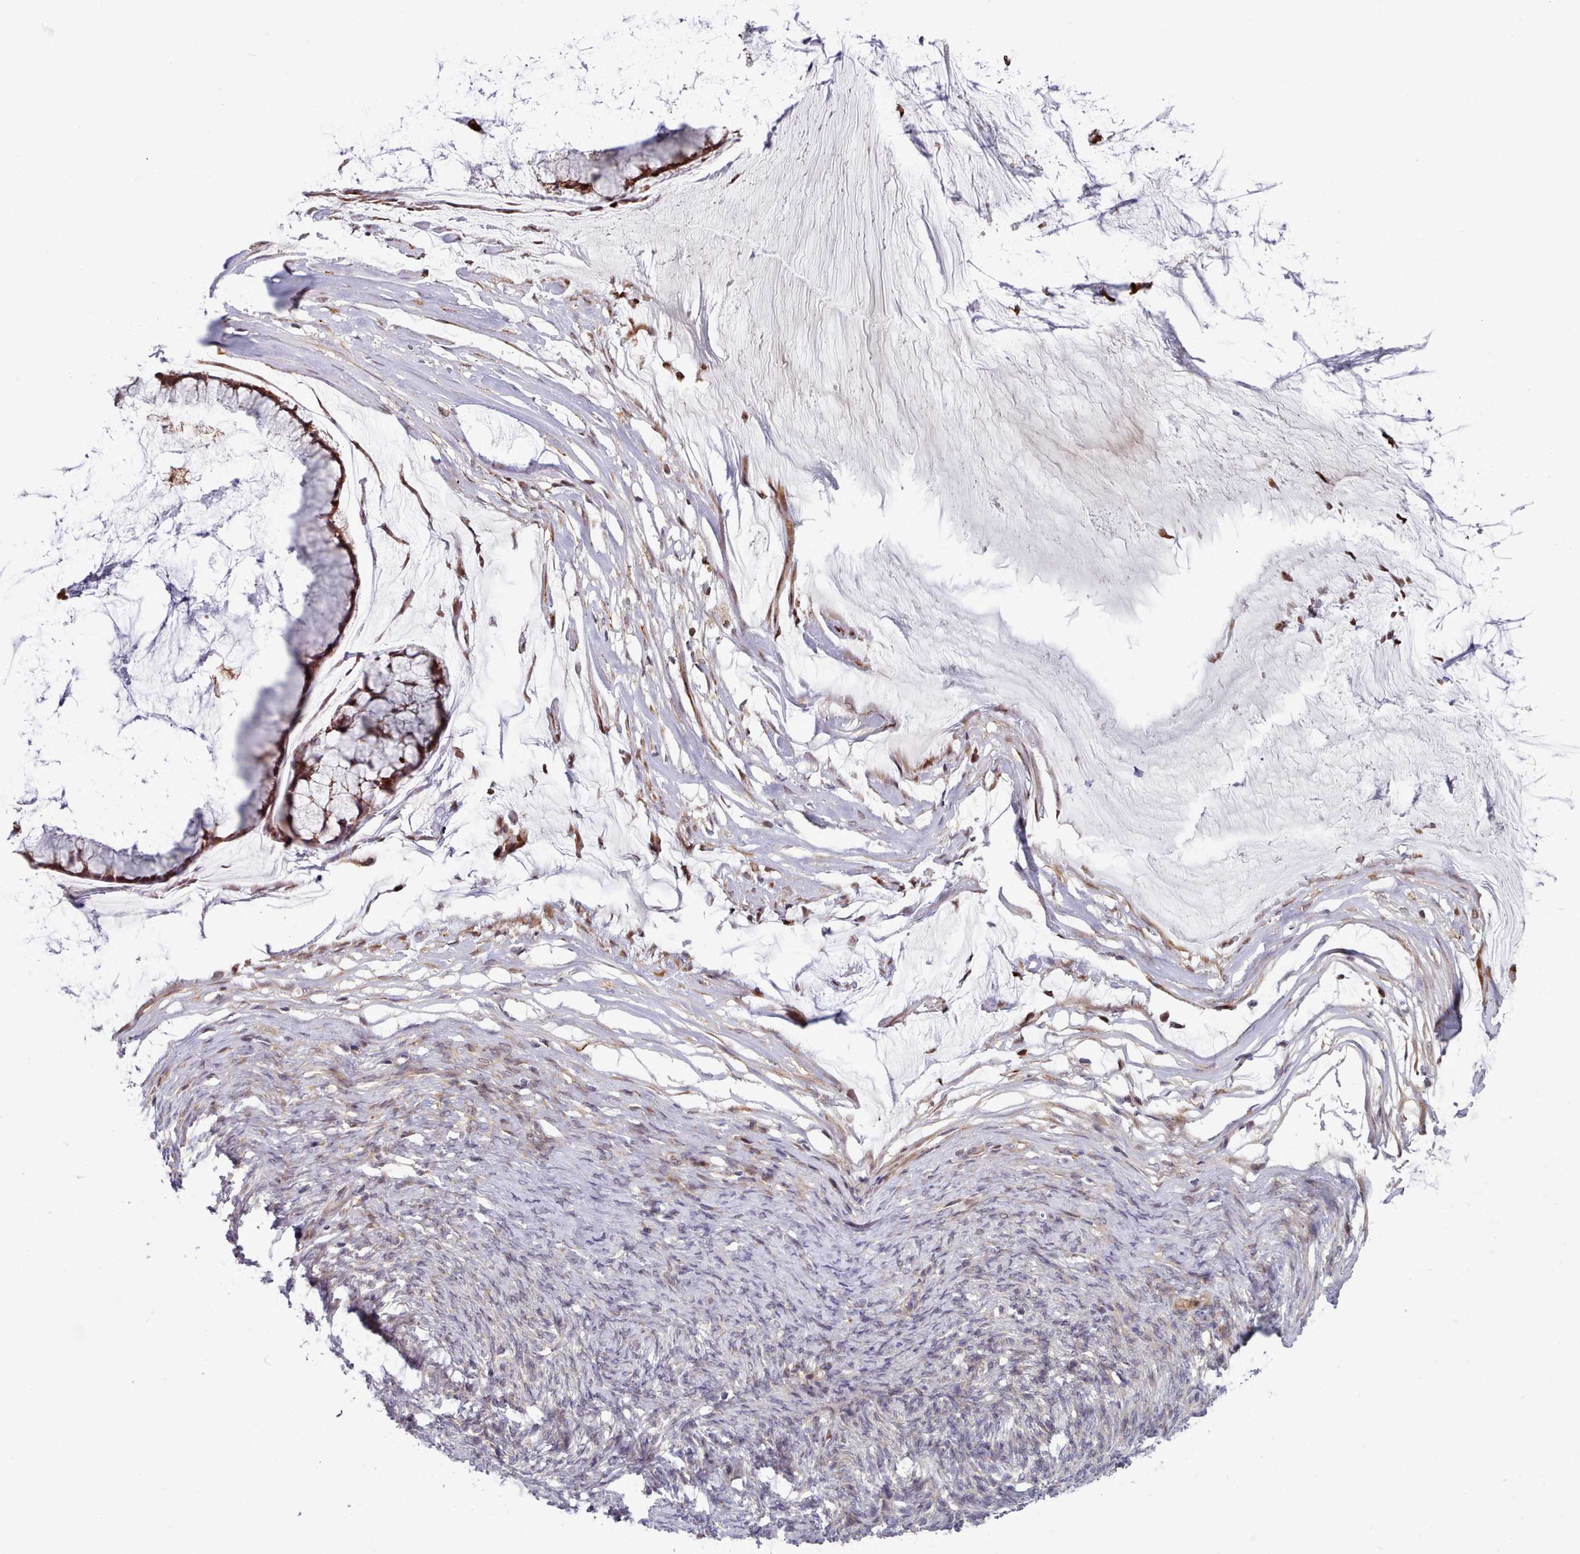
{"staining": {"intensity": "moderate", "quantity": ">75%", "location": "cytoplasmic/membranous"}, "tissue": "ovarian cancer", "cell_type": "Tumor cells", "image_type": "cancer", "snomed": [{"axis": "morphology", "description": "Cystadenocarcinoma, mucinous, NOS"}, {"axis": "topography", "description": "Ovary"}], "caption": "Mucinous cystadenocarcinoma (ovarian) tissue reveals moderate cytoplasmic/membranous expression in about >75% of tumor cells", "gene": "TRIM26", "patient": {"sex": "female", "age": 42}}